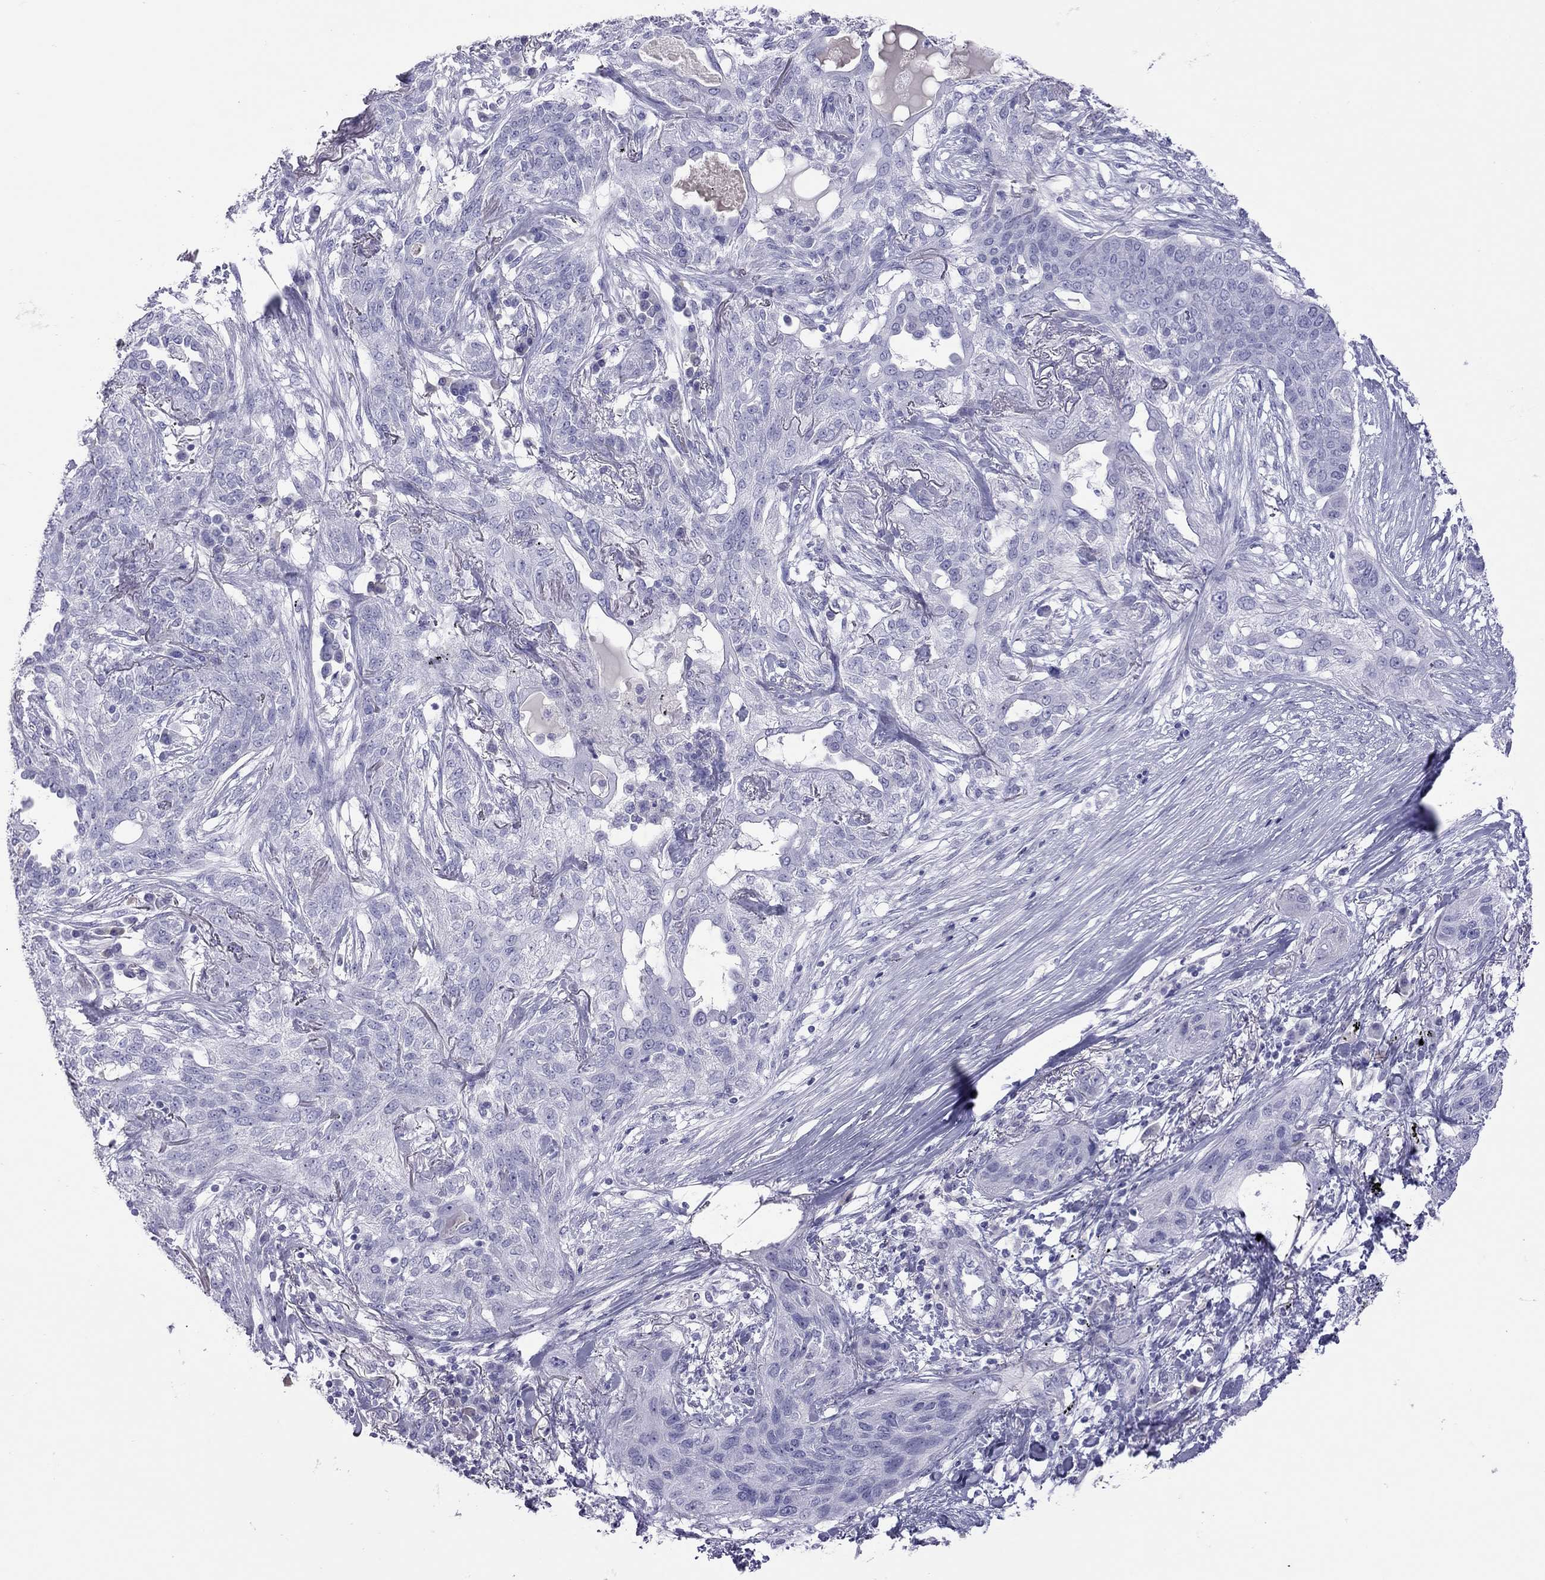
{"staining": {"intensity": "negative", "quantity": "none", "location": "none"}, "tissue": "lung cancer", "cell_type": "Tumor cells", "image_type": "cancer", "snomed": [{"axis": "morphology", "description": "Squamous cell carcinoma, NOS"}, {"axis": "topography", "description": "Lung"}], "caption": "Tumor cells show no significant expression in squamous cell carcinoma (lung).", "gene": "STAG3", "patient": {"sex": "female", "age": 70}}